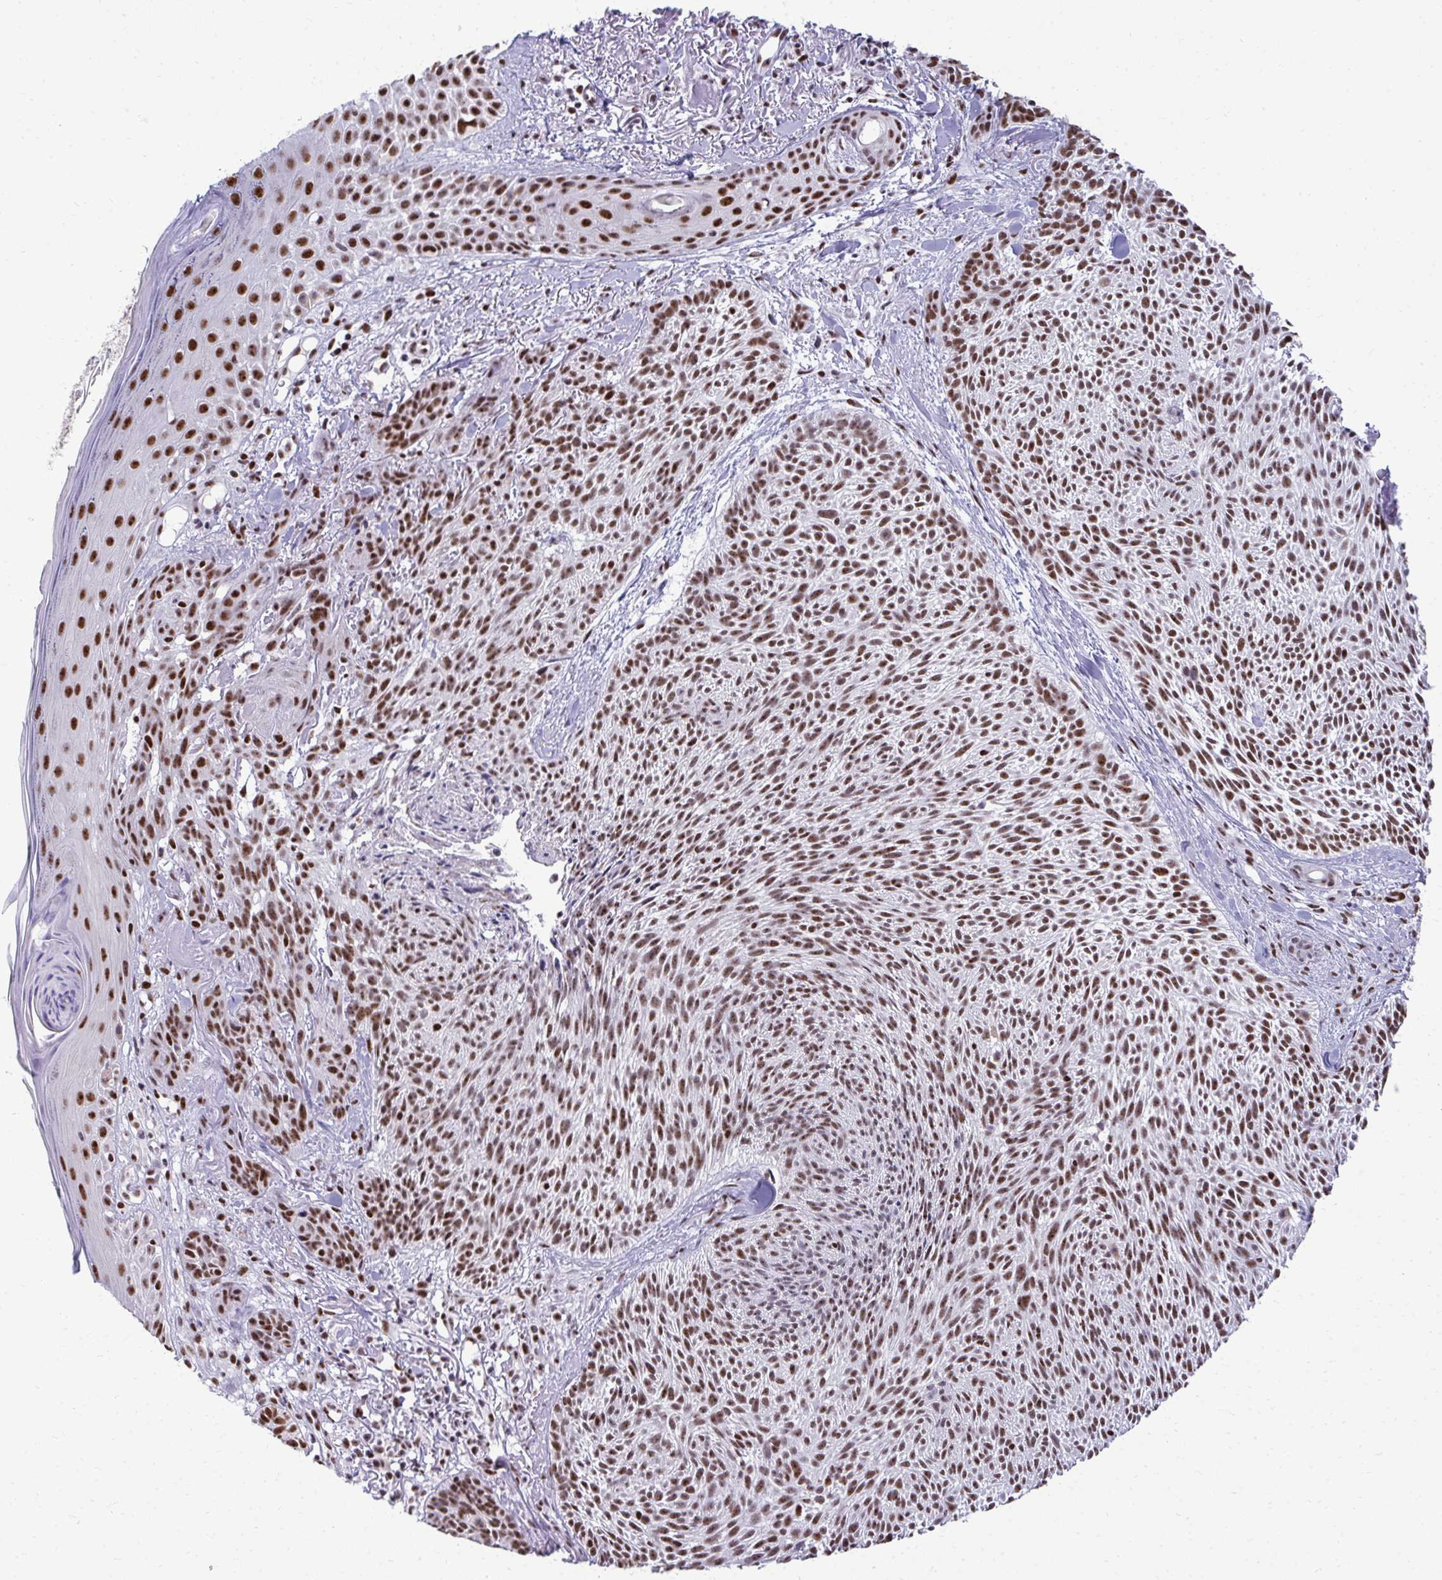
{"staining": {"intensity": "moderate", "quantity": ">75%", "location": "nuclear"}, "tissue": "skin cancer", "cell_type": "Tumor cells", "image_type": "cancer", "snomed": [{"axis": "morphology", "description": "Basal cell carcinoma"}, {"axis": "topography", "description": "Skin"}], "caption": "IHC image of neoplastic tissue: human basal cell carcinoma (skin) stained using IHC exhibits medium levels of moderate protein expression localized specifically in the nuclear of tumor cells, appearing as a nuclear brown color.", "gene": "PELP1", "patient": {"sex": "female", "age": 78}}